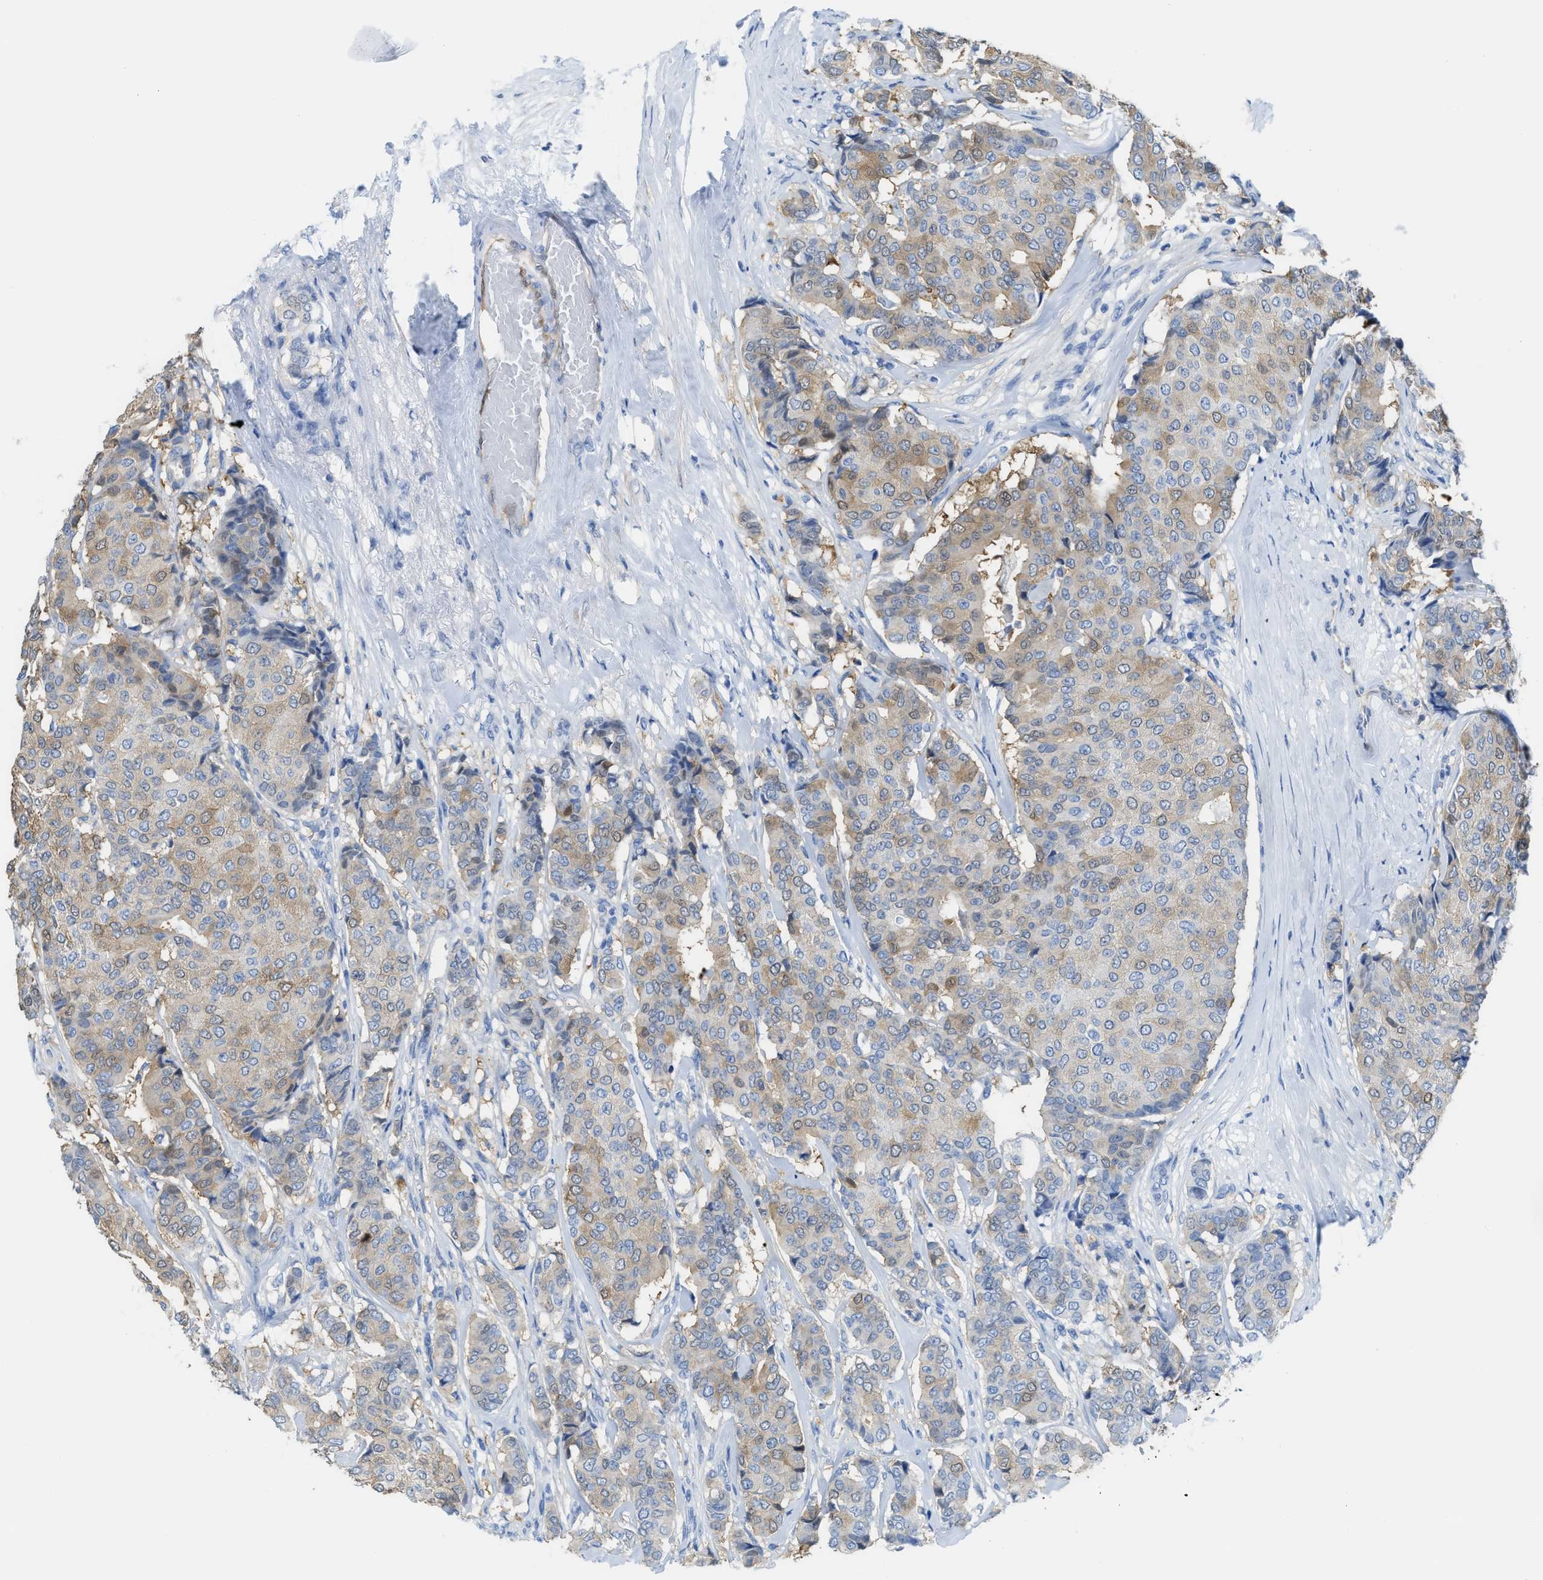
{"staining": {"intensity": "weak", "quantity": "<25%", "location": "cytoplasmic/membranous"}, "tissue": "breast cancer", "cell_type": "Tumor cells", "image_type": "cancer", "snomed": [{"axis": "morphology", "description": "Duct carcinoma"}, {"axis": "topography", "description": "Breast"}], "caption": "Protein analysis of breast cancer exhibits no significant staining in tumor cells. Brightfield microscopy of IHC stained with DAB (3,3'-diaminobenzidine) (brown) and hematoxylin (blue), captured at high magnification.", "gene": "ASS1", "patient": {"sex": "female", "age": 75}}